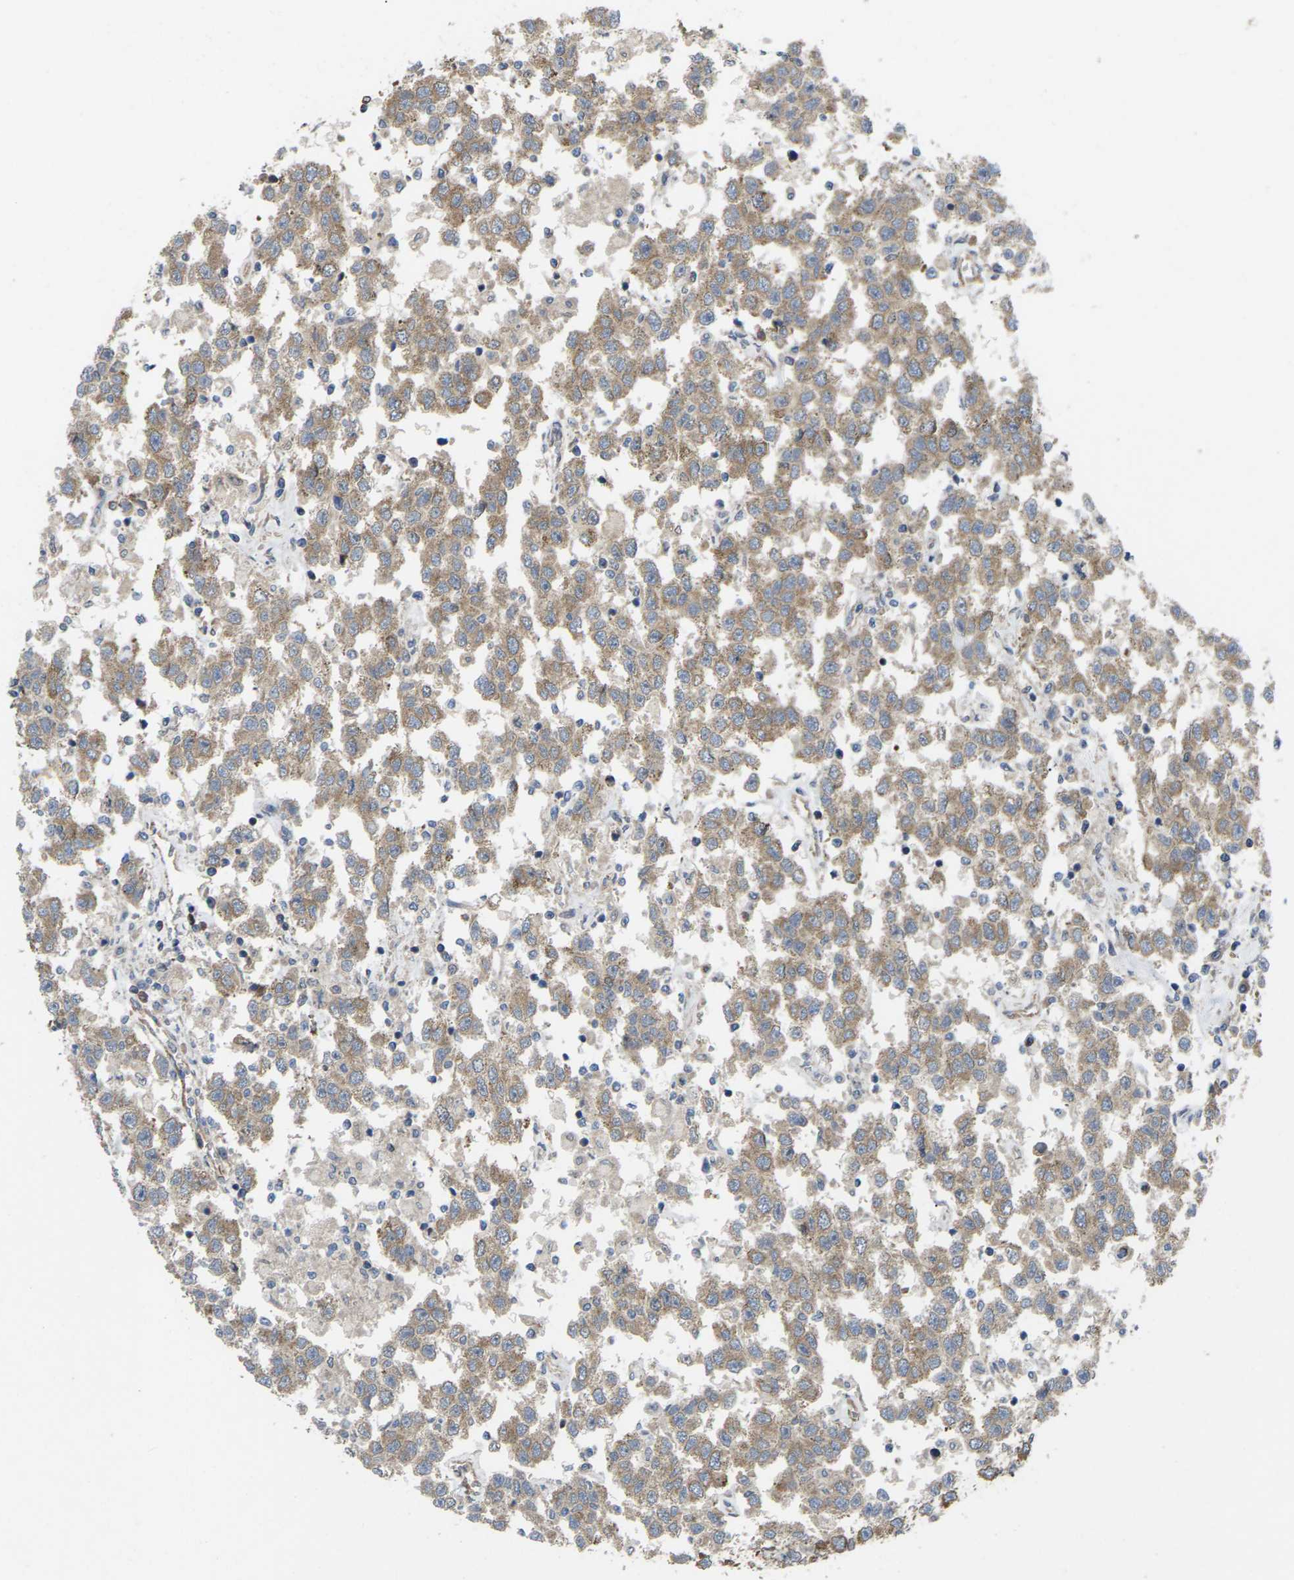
{"staining": {"intensity": "moderate", "quantity": ">75%", "location": "cytoplasmic/membranous"}, "tissue": "testis cancer", "cell_type": "Tumor cells", "image_type": "cancer", "snomed": [{"axis": "morphology", "description": "Seminoma, NOS"}, {"axis": "topography", "description": "Testis"}], "caption": "IHC of testis seminoma displays medium levels of moderate cytoplasmic/membranous positivity in about >75% of tumor cells.", "gene": "TIAM1", "patient": {"sex": "male", "age": 41}}